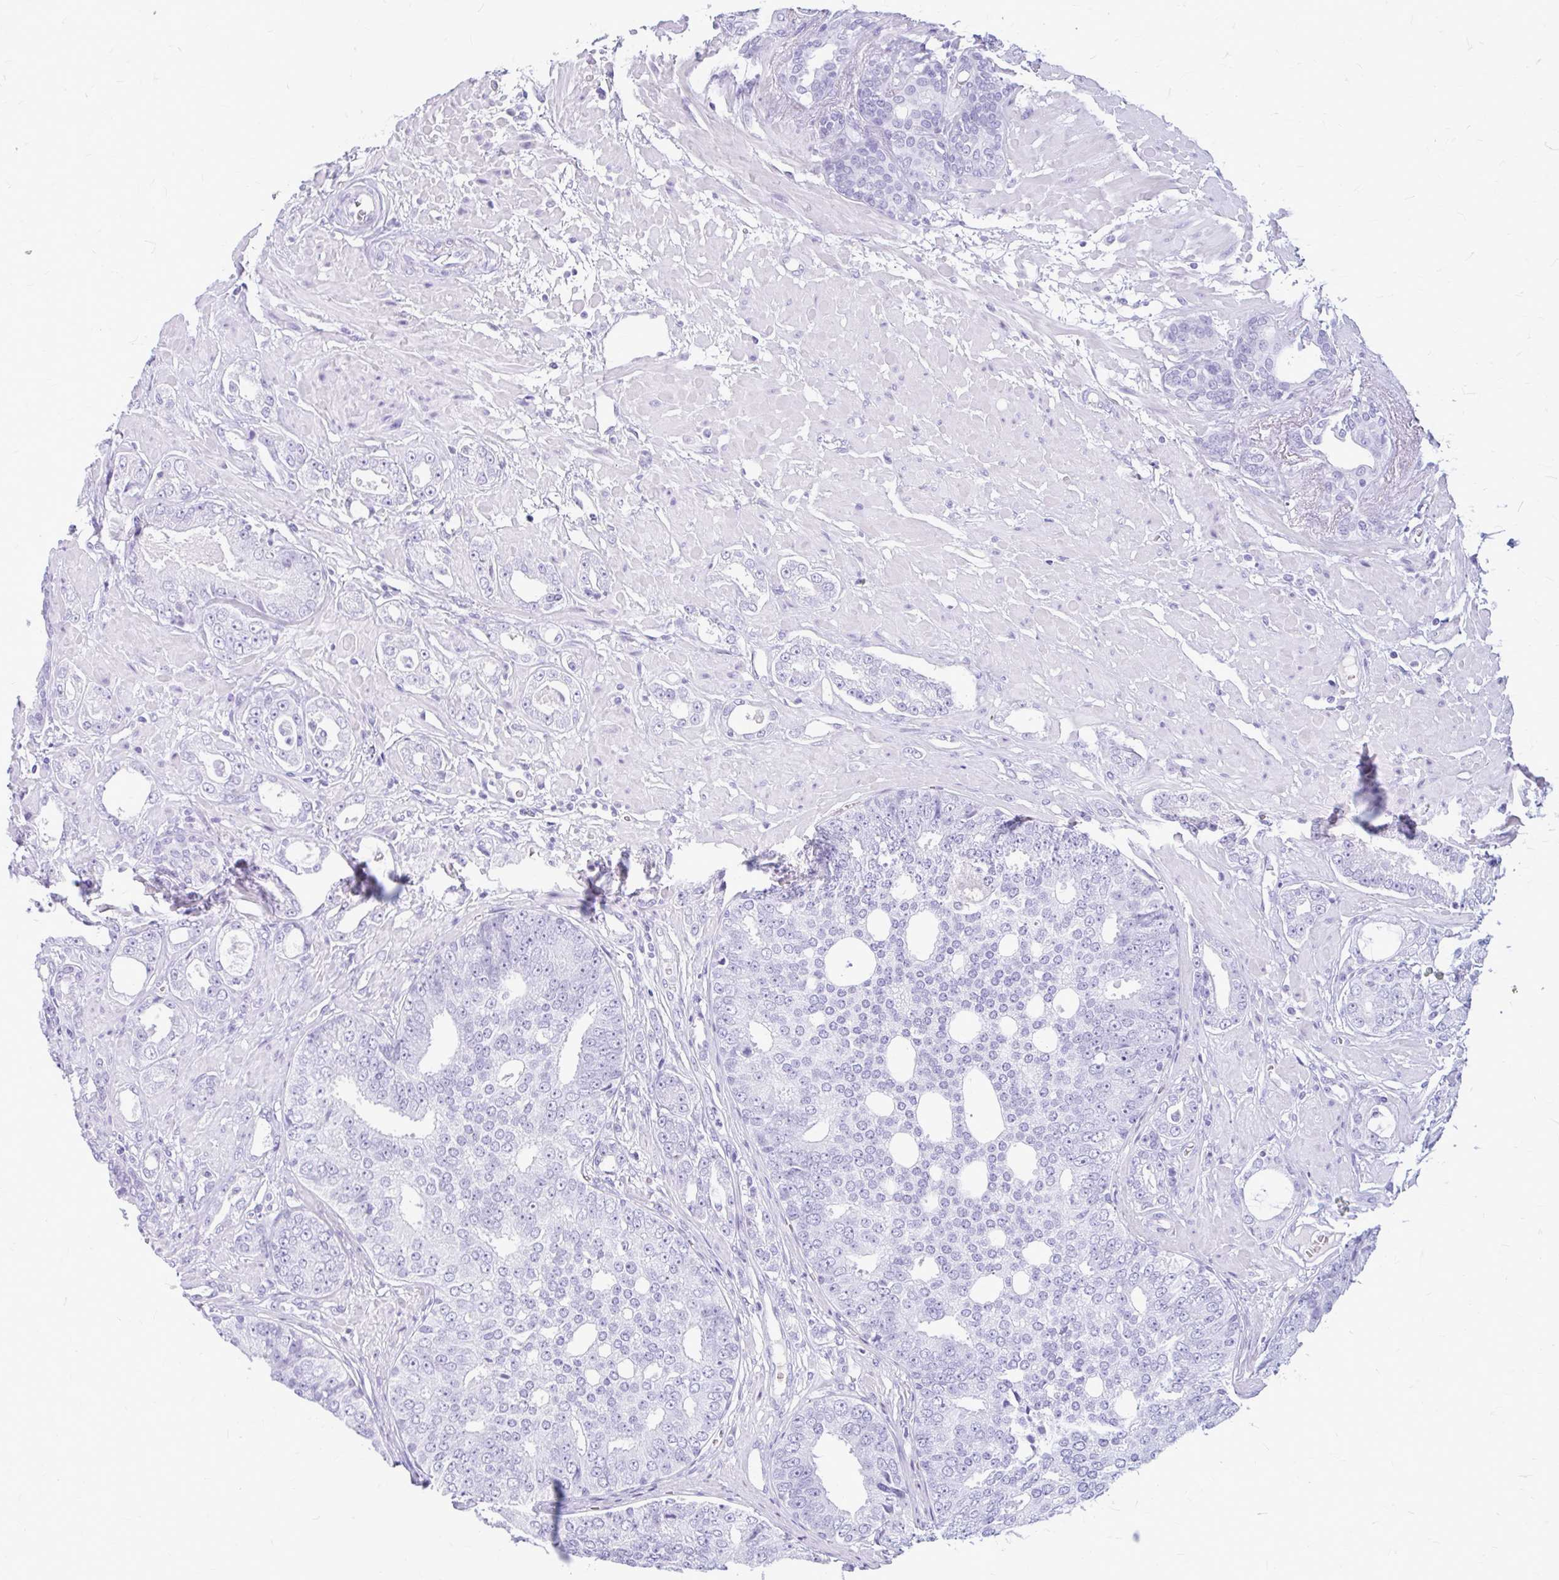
{"staining": {"intensity": "negative", "quantity": "none", "location": "none"}, "tissue": "prostate cancer", "cell_type": "Tumor cells", "image_type": "cancer", "snomed": [{"axis": "morphology", "description": "Adenocarcinoma, High grade"}, {"axis": "topography", "description": "Prostate"}], "caption": "This is an IHC micrograph of prostate cancer (high-grade adenocarcinoma). There is no staining in tumor cells.", "gene": "KLHDC7A", "patient": {"sex": "male", "age": 71}}